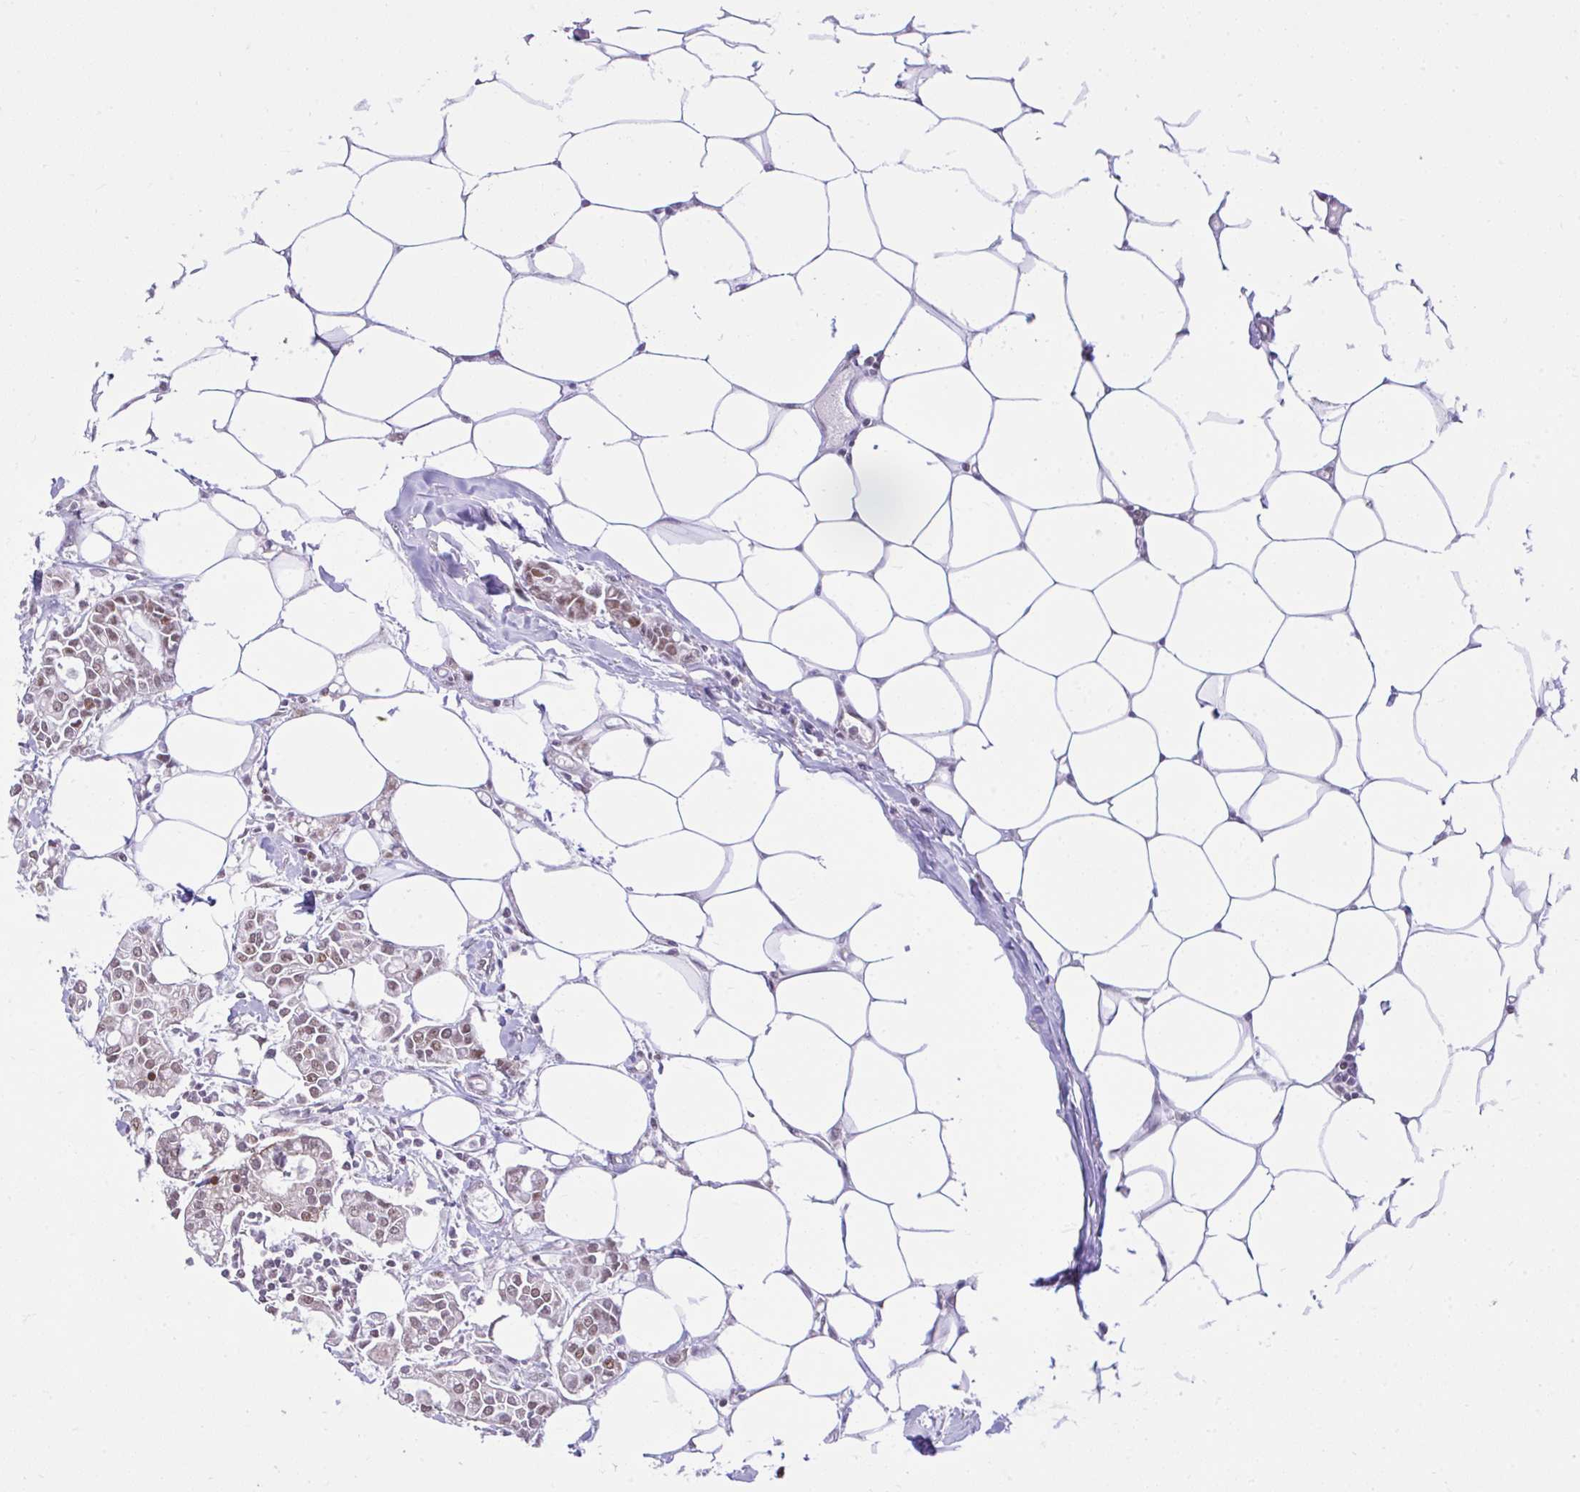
{"staining": {"intensity": "weak", "quantity": ">75%", "location": "nuclear"}, "tissue": "breast cancer", "cell_type": "Tumor cells", "image_type": "cancer", "snomed": [{"axis": "morphology", "description": "Duct carcinoma"}, {"axis": "topography", "description": "Breast"}], "caption": "Weak nuclear protein positivity is appreciated in about >75% of tumor cells in invasive ductal carcinoma (breast).", "gene": "GLIS3", "patient": {"sex": "female", "age": 84}}